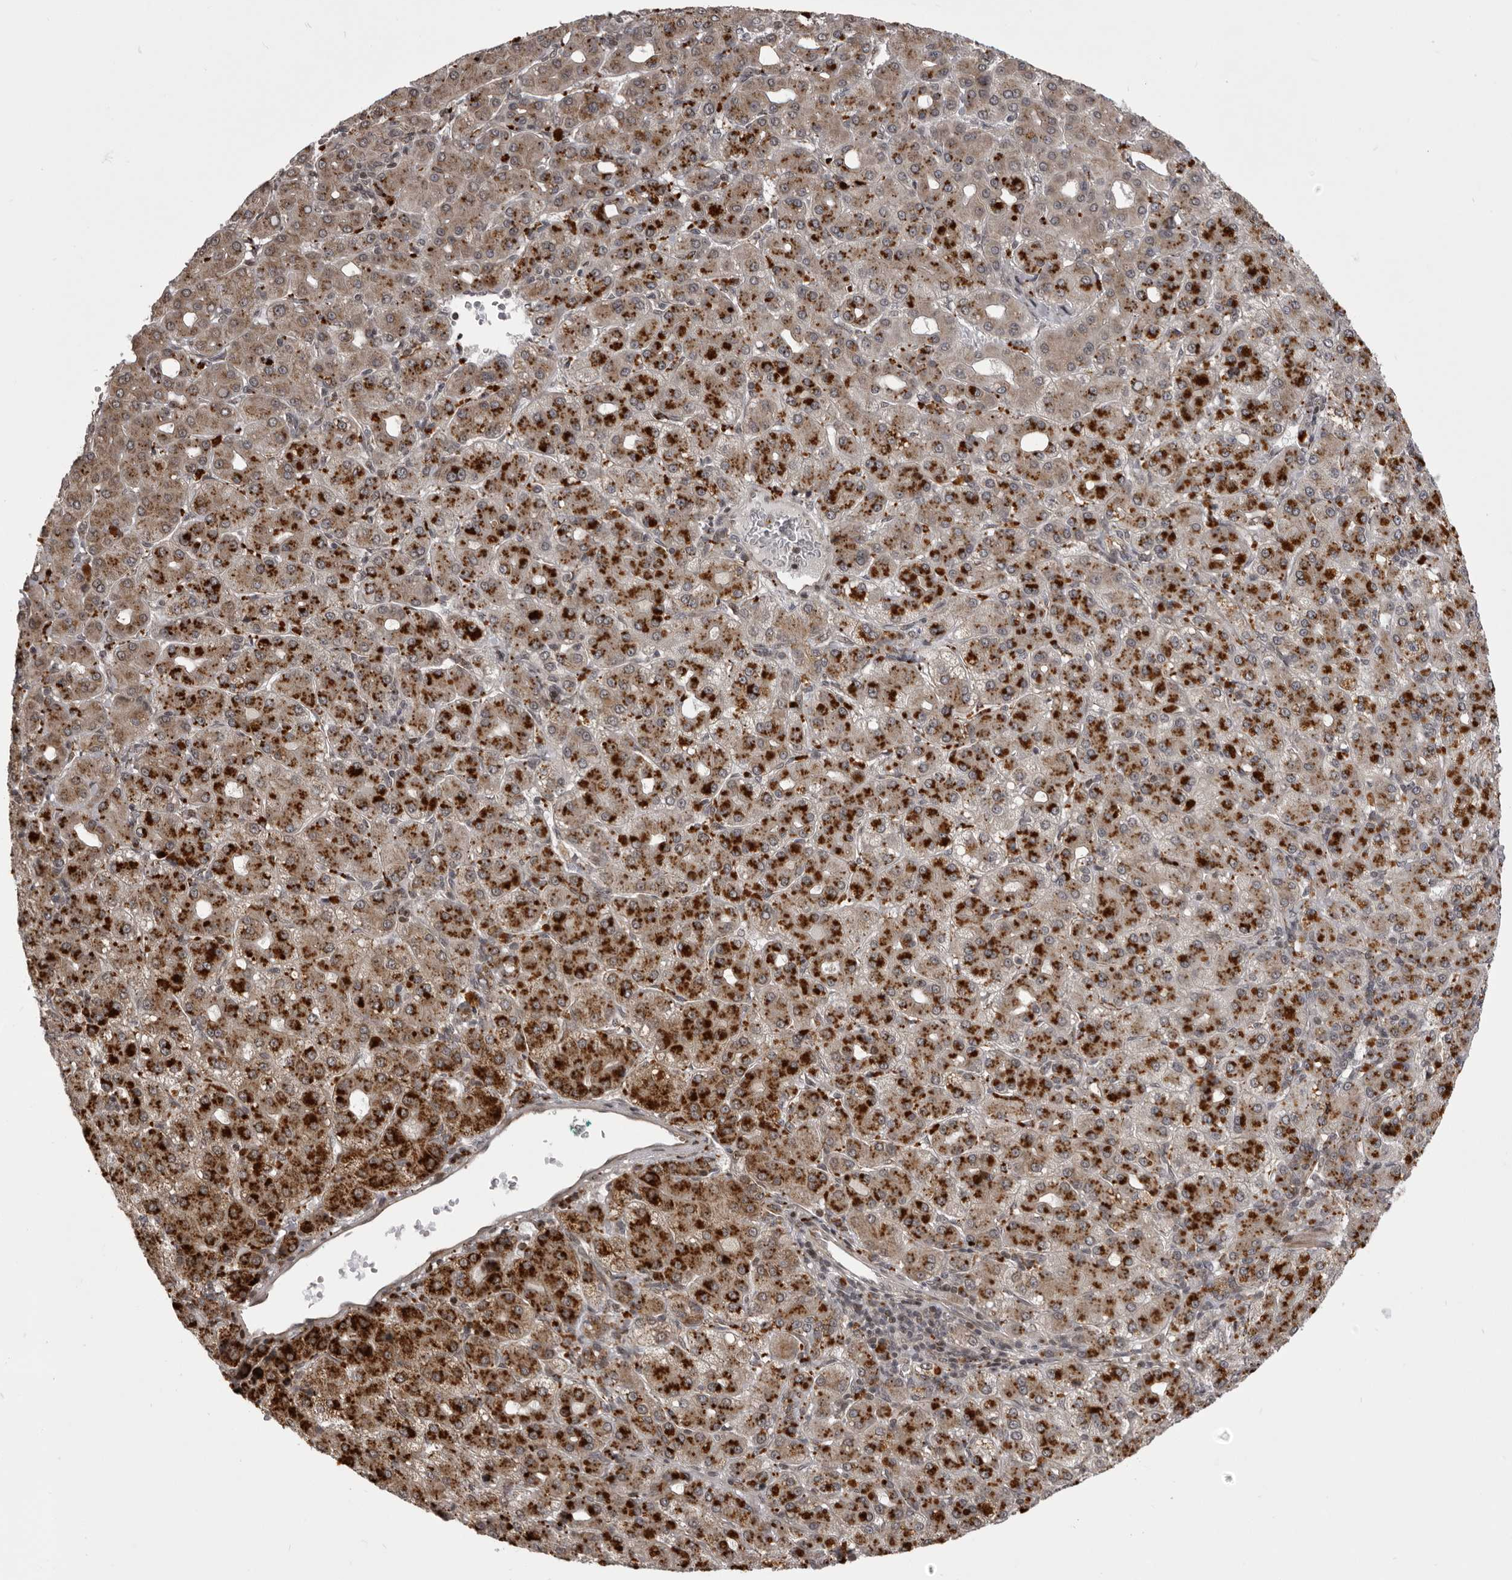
{"staining": {"intensity": "strong", "quantity": ">75%", "location": "cytoplasmic/membranous"}, "tissue": "liver cancer", "cell_type": "Tumor cells", "image_type": "cancer", "snomed": [{"axis": "morphology", "description": "Carcinoma, Hepatocellular, NOS"}, {"axis": "topography", "description": "Liver"}], "caption": "Protein staining displays strong cytoplasmic/membranous expression in about >75% of tumor cells in liver cancer.", "gene": "C1orf109", "patient": {"sex": "male", "age": 65}}